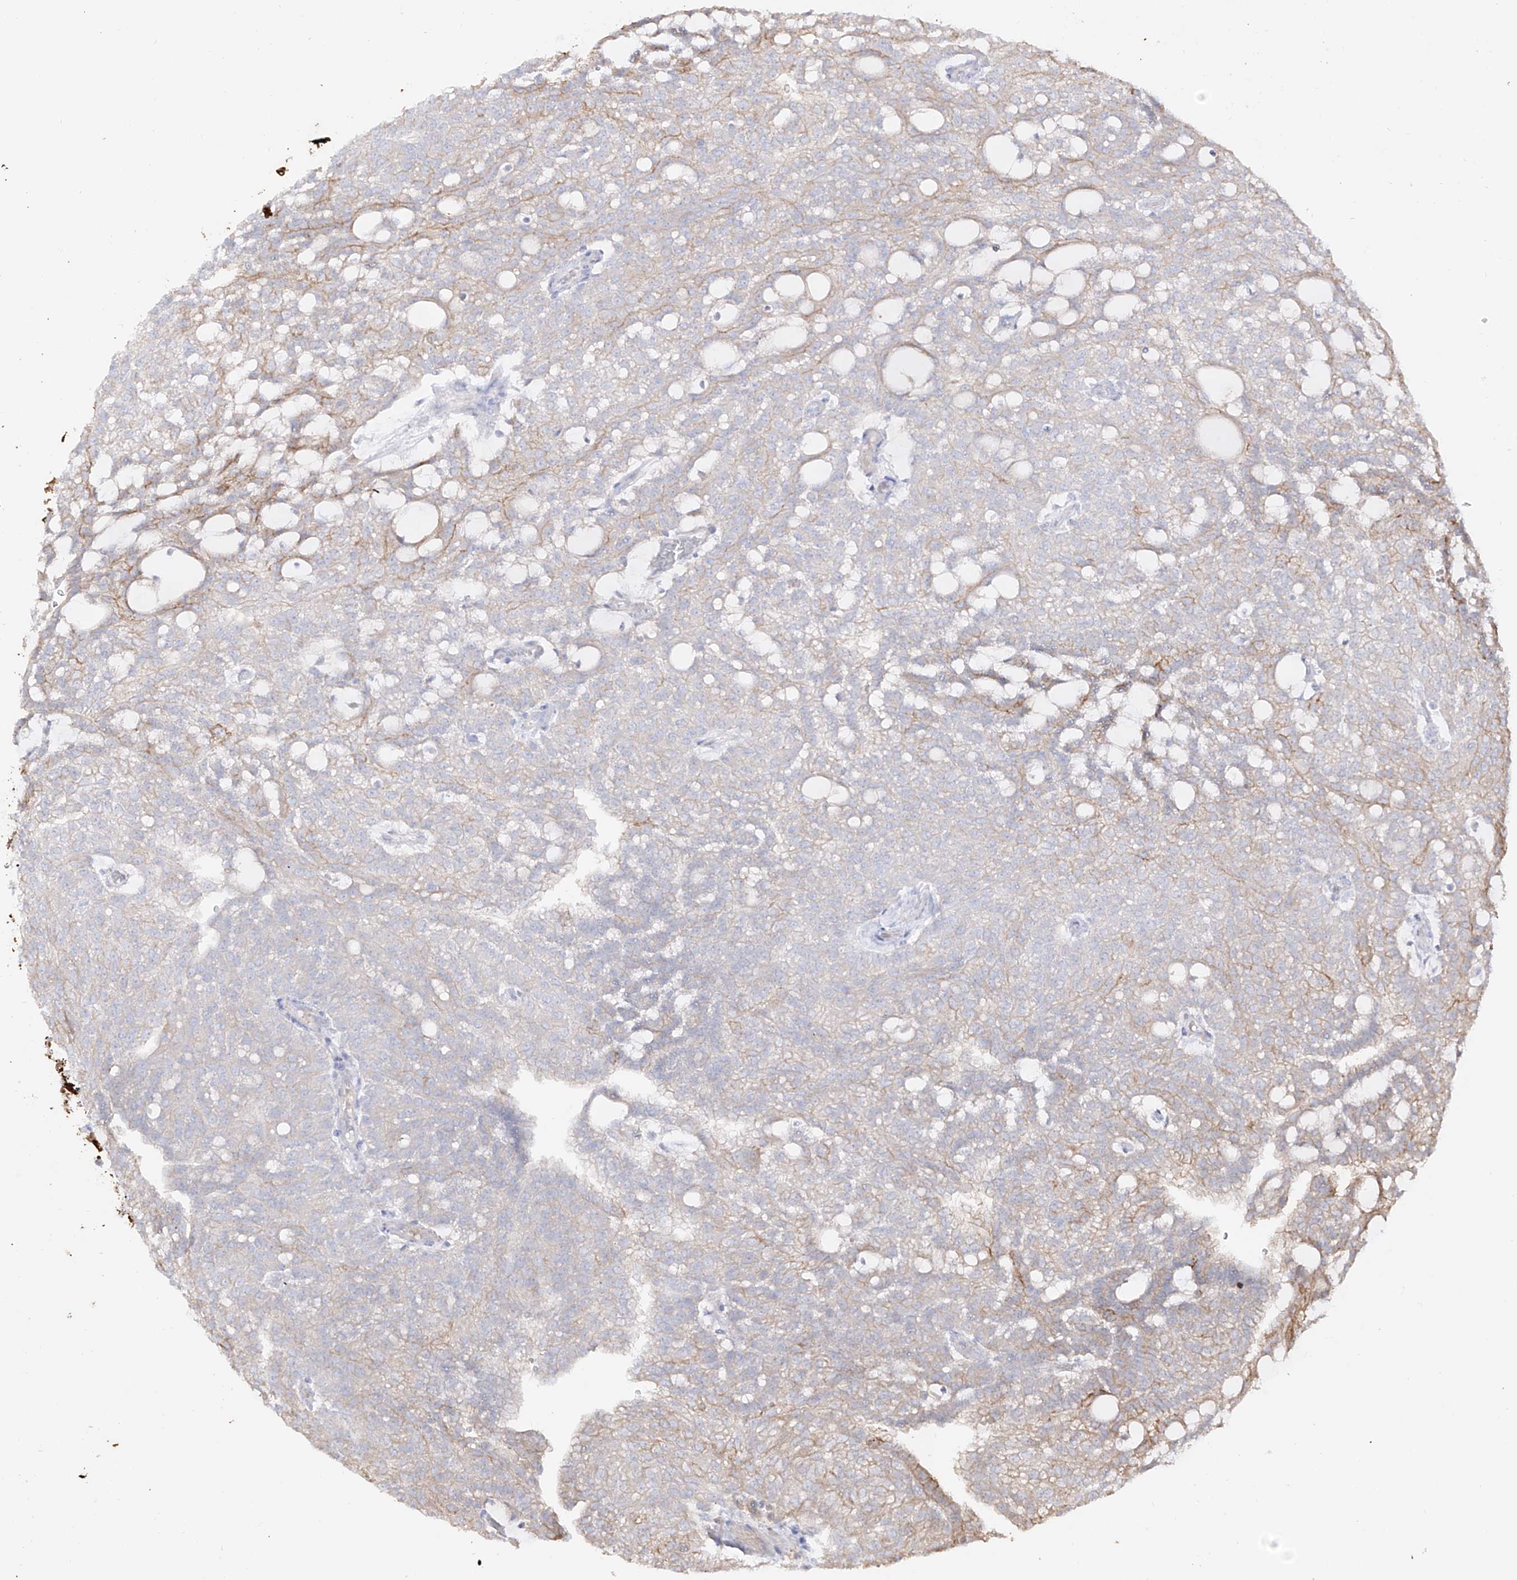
{"staining": {"intensity": "moderate", "quantity": "<25%", "location": "cytoplasmic/membranous"}, "tissue": "renal cancer", "cell_type": "Tumor cells", "image_type": "cancer", "snomed": [{"axis": "morphology", "description": "Adenocarcinoma, NOS"}, {"axis": "topography", "description": "Kidney"}], "caption": "Immunohistochemistry of renal cancer displays low levels of moderate cytoplasmic/membranous positivity in about <25% of tumor cells. The staining is performed using DAB (3,3'-diaminobenzidine) brown chromogen to label protein expression. The nuclei are counter-stained blue using hematoxylin.", "gene": "ZGRF1", "patient": {"sex": "male", "age": 63}}